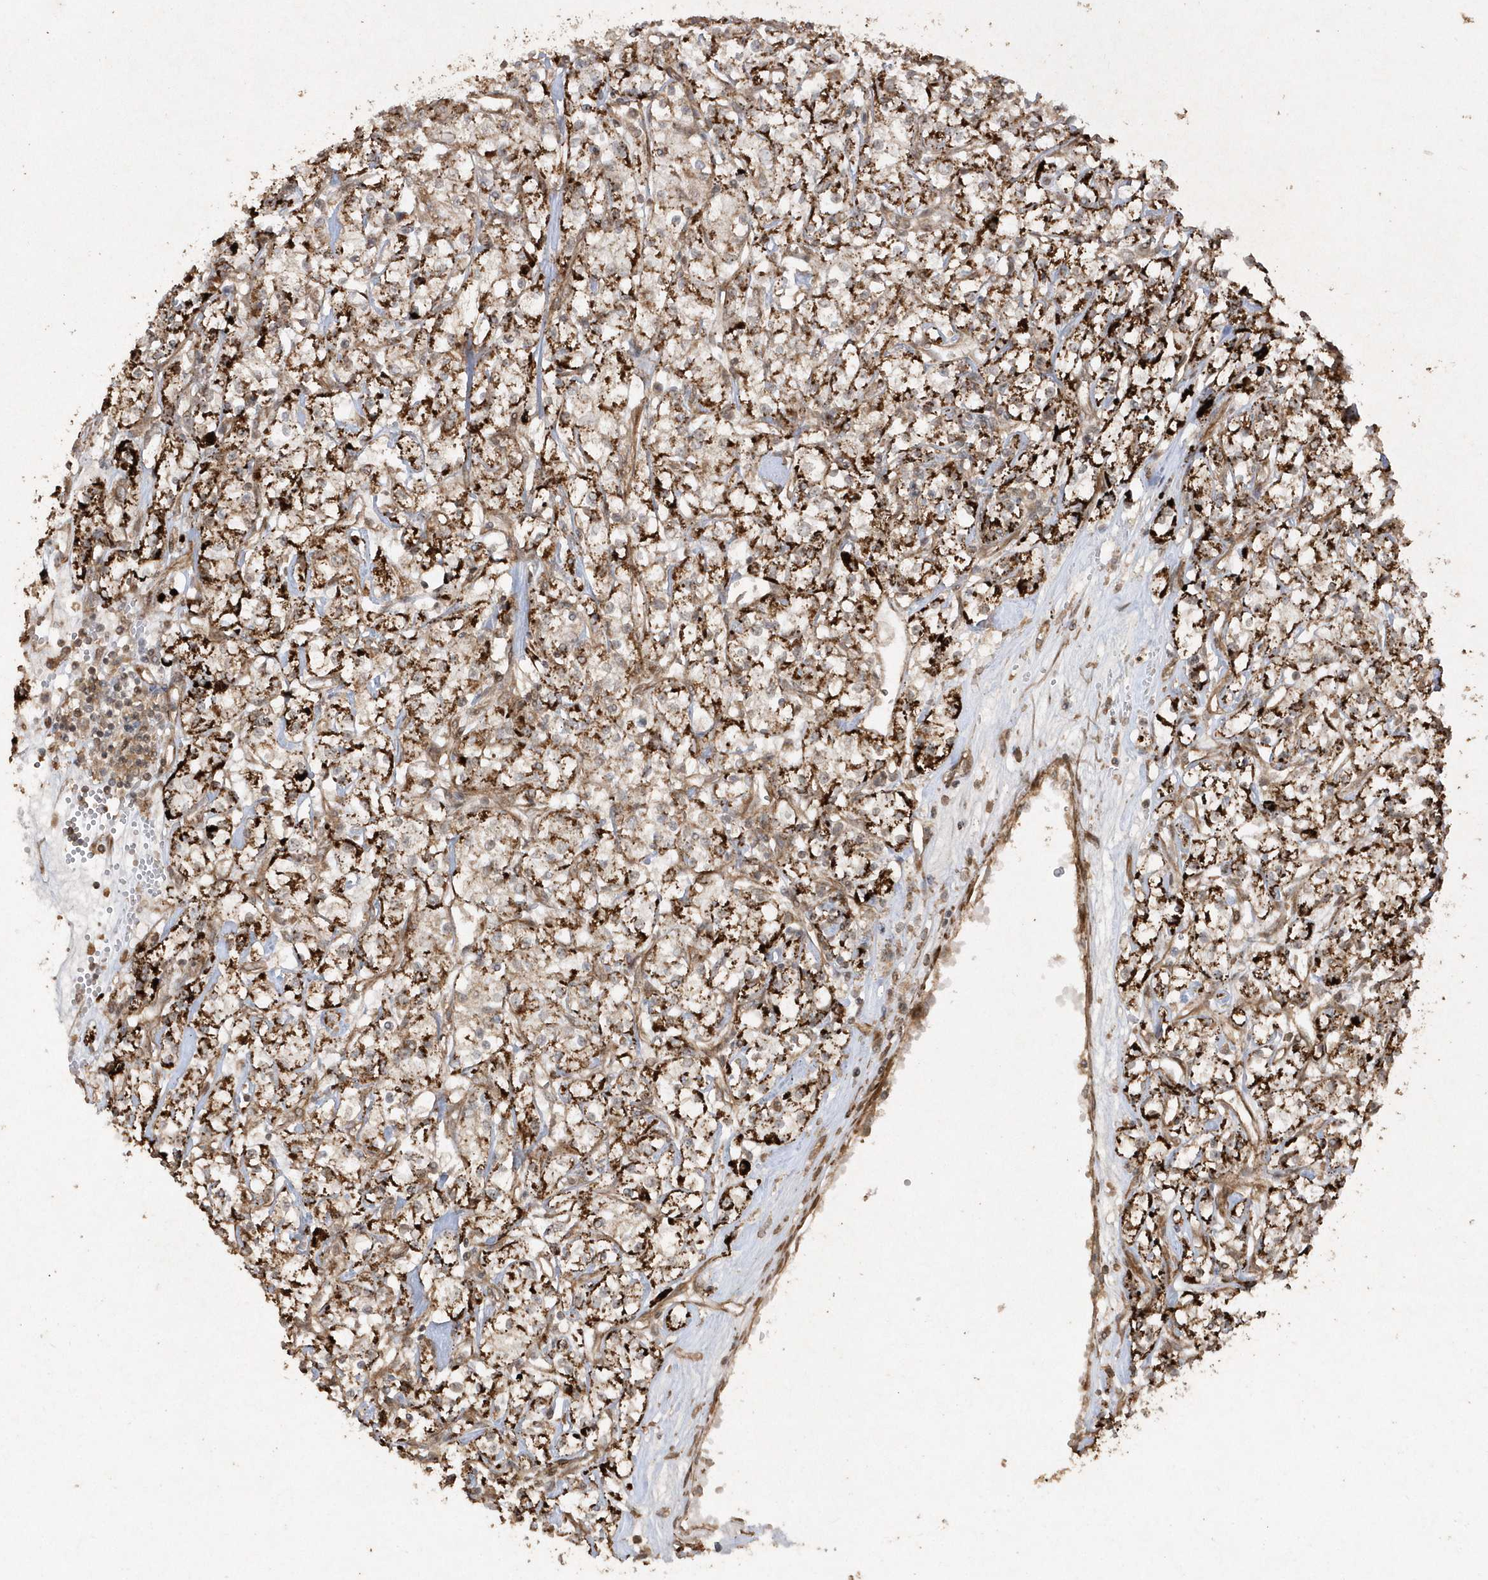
{"staining": {"intensity": "strong", "quantity": ">75%", "location": "cytoplasmic/membranous"}, "tissue": "renal cancer", "cell_type": "Tumor cells", "image_type": "cancer", "snomed": [{"axis": "morphology", "description": "Adenocarcinoma, NOS"}, {"axis": "topography", "description": "Kidney"}], "caption": "Immunohistochemistry (IHC) of human adenocarcinoma (renal) shows high levels of strong cytoplasmic/membranous positivity in about >75% of tumor cells.", "gene": "AVPI1", "patient": {"sex": "female", "age": 59}}